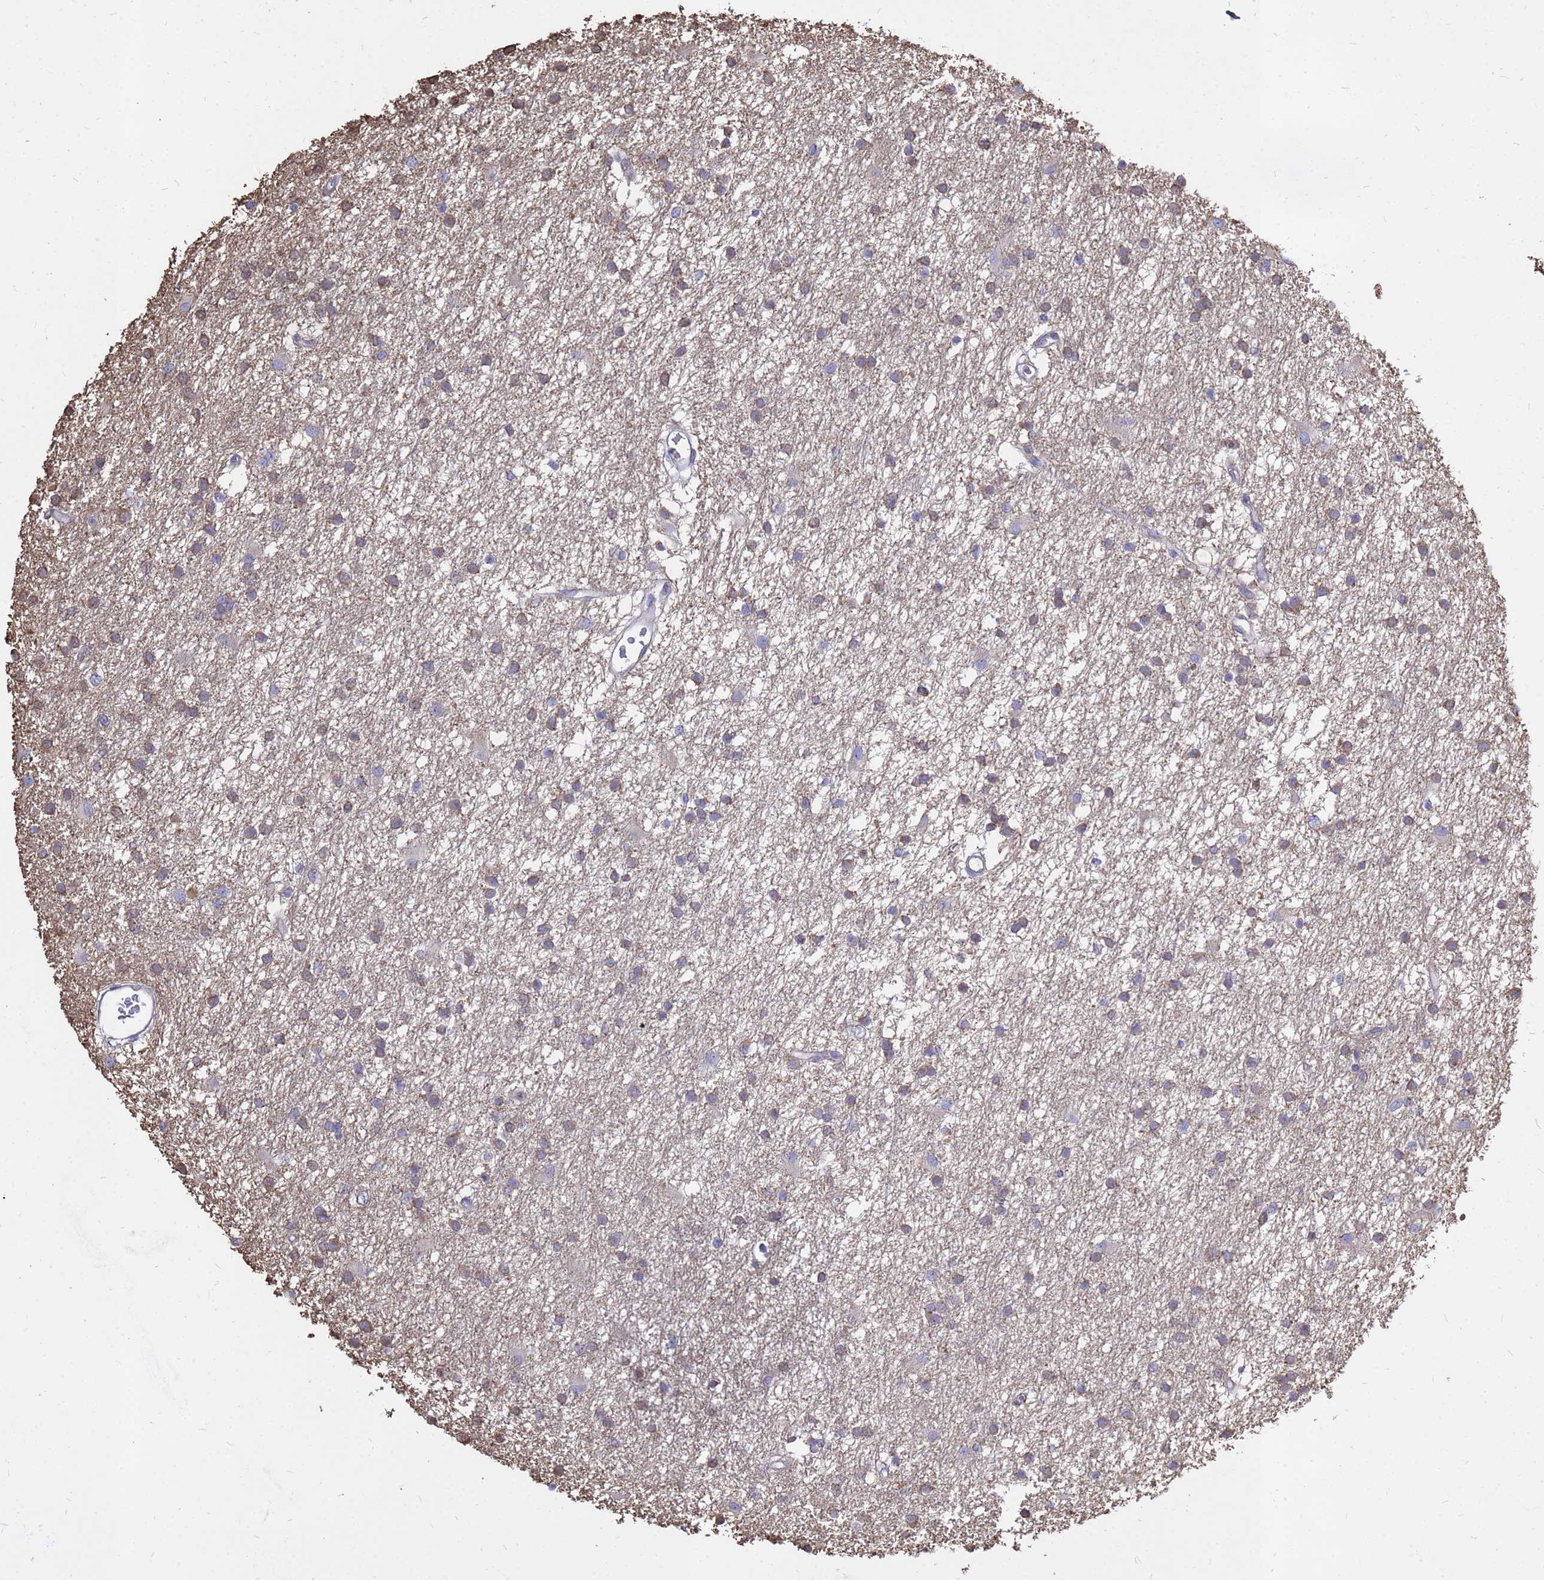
{"staining": {"intensity": "weak", "quantity": "25%-75%", "location": "cytoplasmic/membranous"}, "tissue": "glioma", "cell_type": "Tumor cells", "image_type": "cancer", "snomed": [{"axis": "morphology", "description": "Glioma, malignant, High grade"}, {"axis": "topography", "description": "Brain"}], "caption": "Immunohistochemical staining of malignant glioma (high-grade) shows low levels of weak cytoplasmic/membranous staining in about 25%-75% of tumor cells.", "gene": "MOB2", "patient": {"sex": "male", "age": 77}}